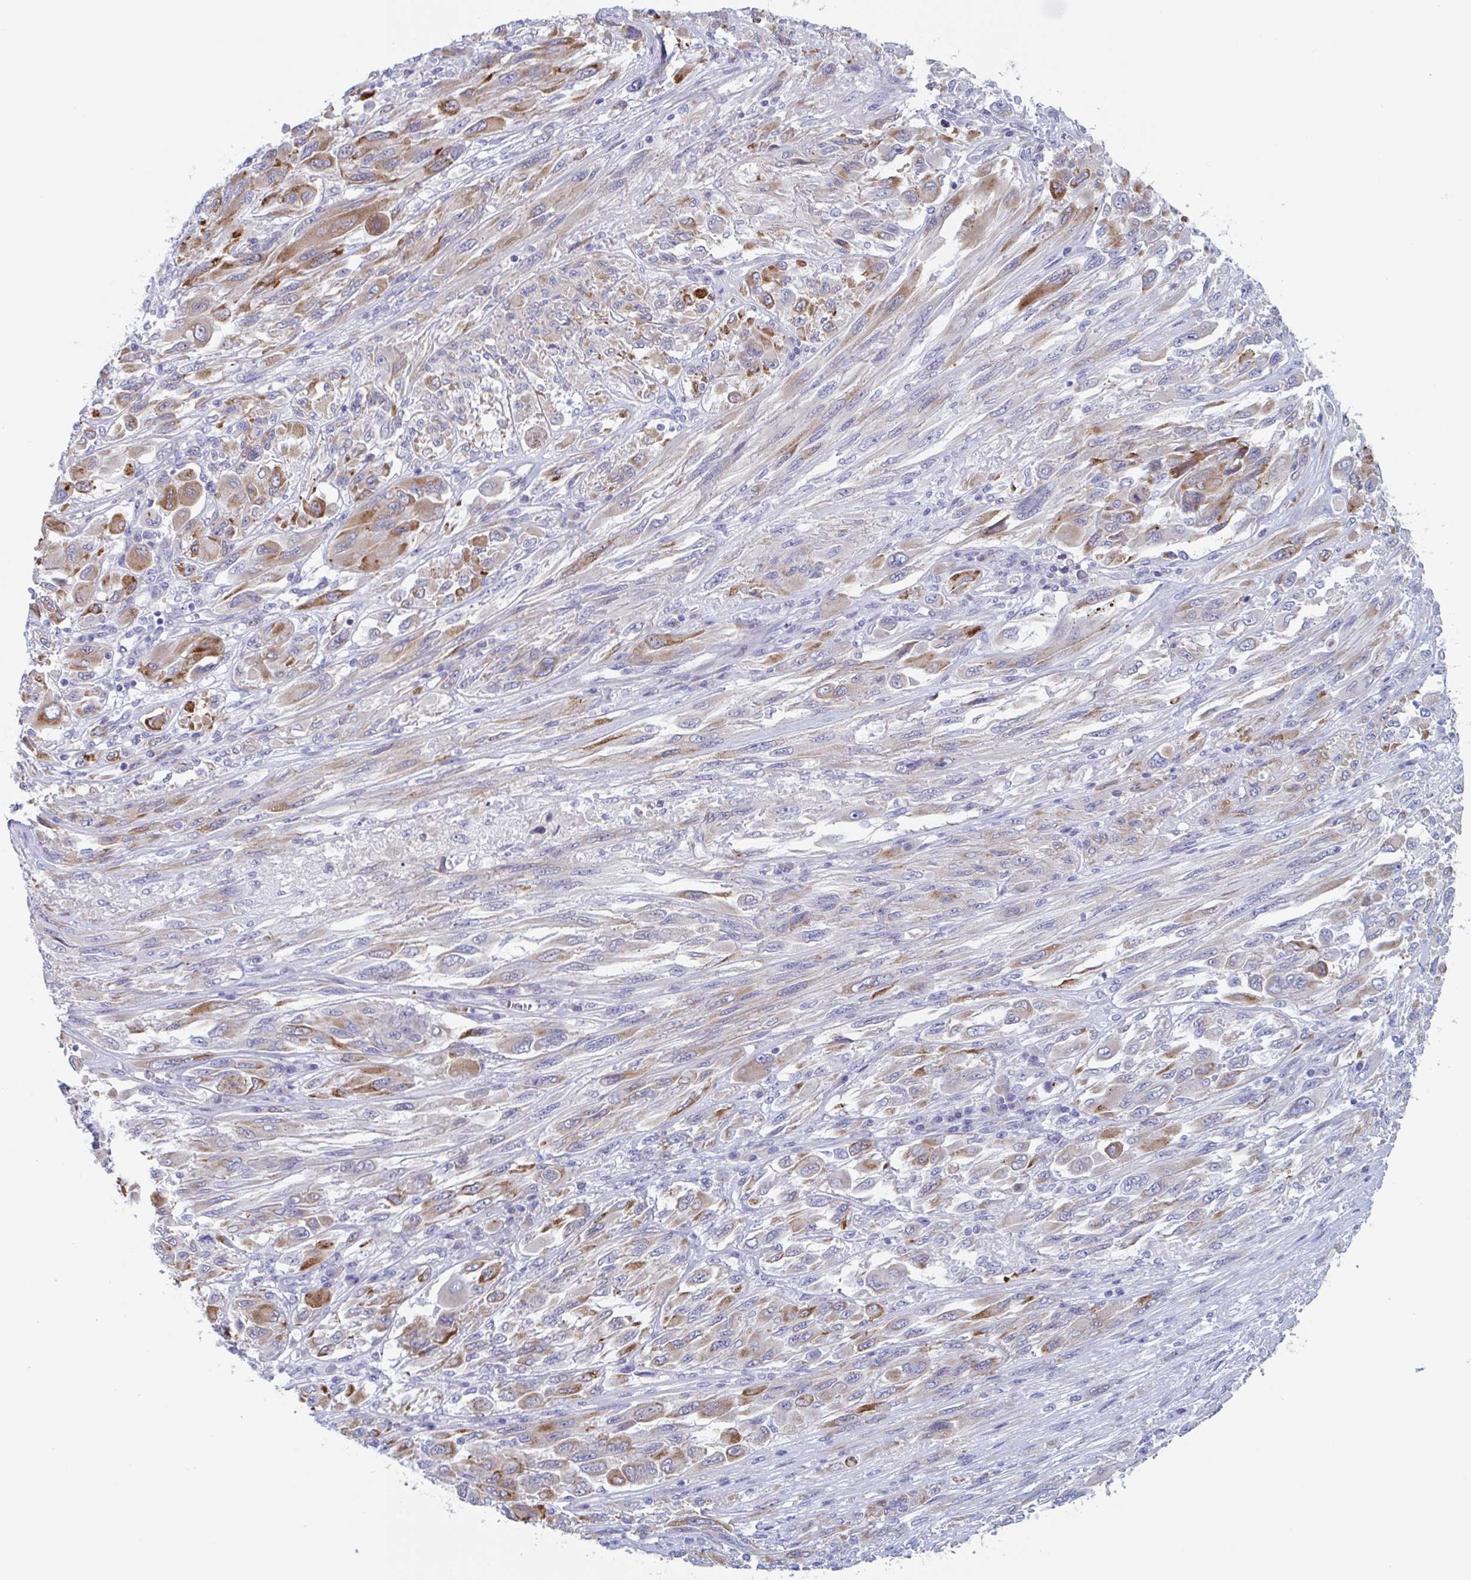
{"staining": {"intensity": "moderate", "quantity": "<25%", "location": "cytoplasmic/membranous"}, "tissue": "melanoma", "cell_type": "Tumor cells", "image_type": "cancer", "snomed": [{"axis": "morphology", "description": "Malignant melanoma, NOS"}, {"axis": "topography", "description": "Skin"}], "caption": "This histopathology image exhibits melanoma stained with IHC to label a protein in brown. The cytoplasmic/membranous of tumor cells show moderate positivity for the protein. Nuclei are counter-stained blue.", "gene": "NT5C3B", "patient": {"sex": "female", "age": 91}}